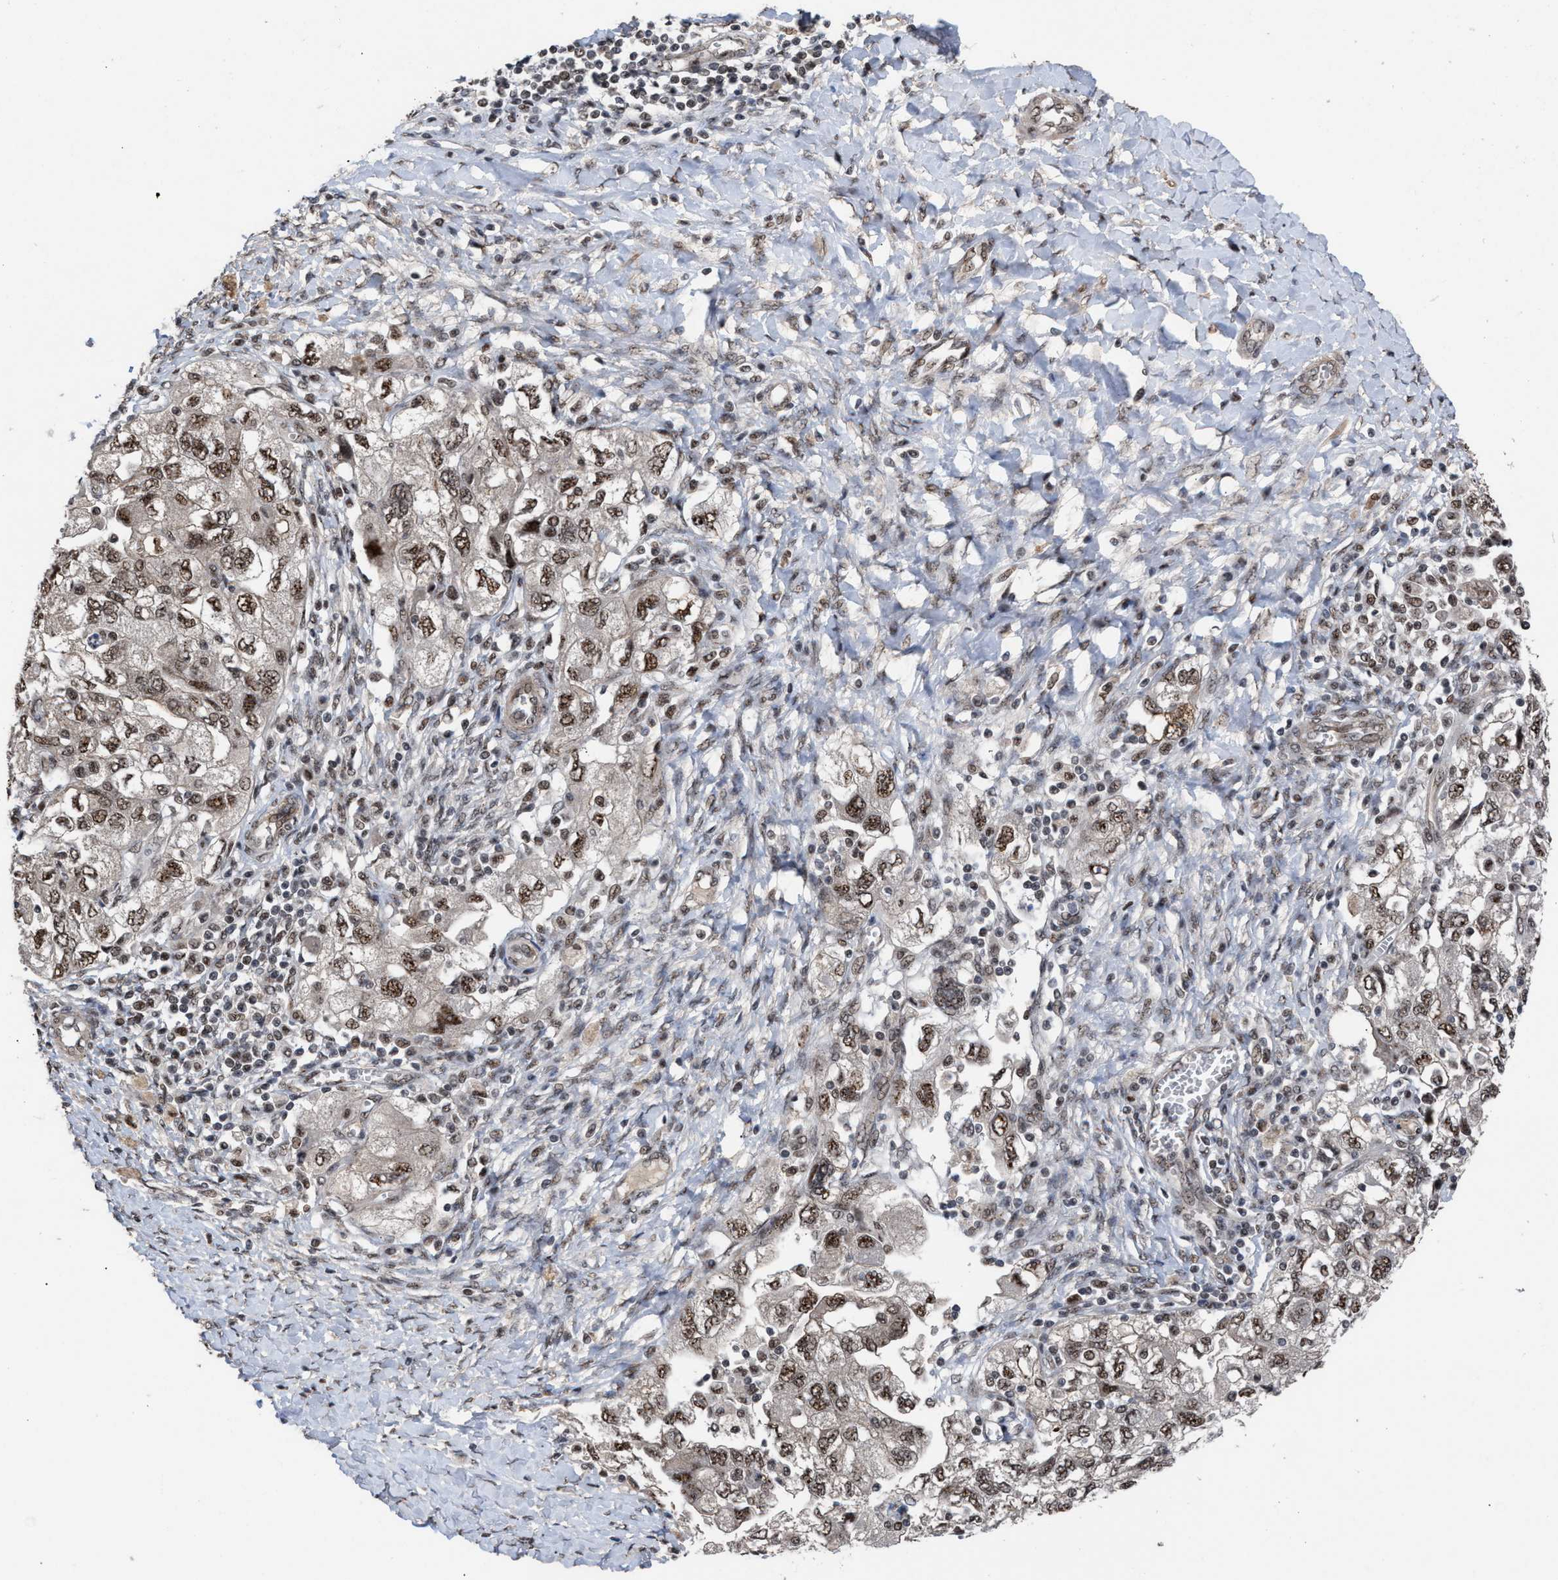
{"staining": {"intensity": "moderate", "quantity": ">75%", "location": "nuclear"}, "tissue": "ovarian cancer", "cell_type": "Tumor cells", "image_type": "cancer", "snomed": [{"axis": "morphology", "description": "Carcinoma, NOS"}, {"axis": "morphology", "description": "Cystadenocarcinoma, serous, NOS"}, {"axis": "topography", "description": "Ovary"}], "caption": "Moderate nuclear expression for a protein is seen in about >75% of tumor cells of ovarian cancer using IHC.", "gene": "EIF4A3", "patient": {"sex": "female", "age": 69}}